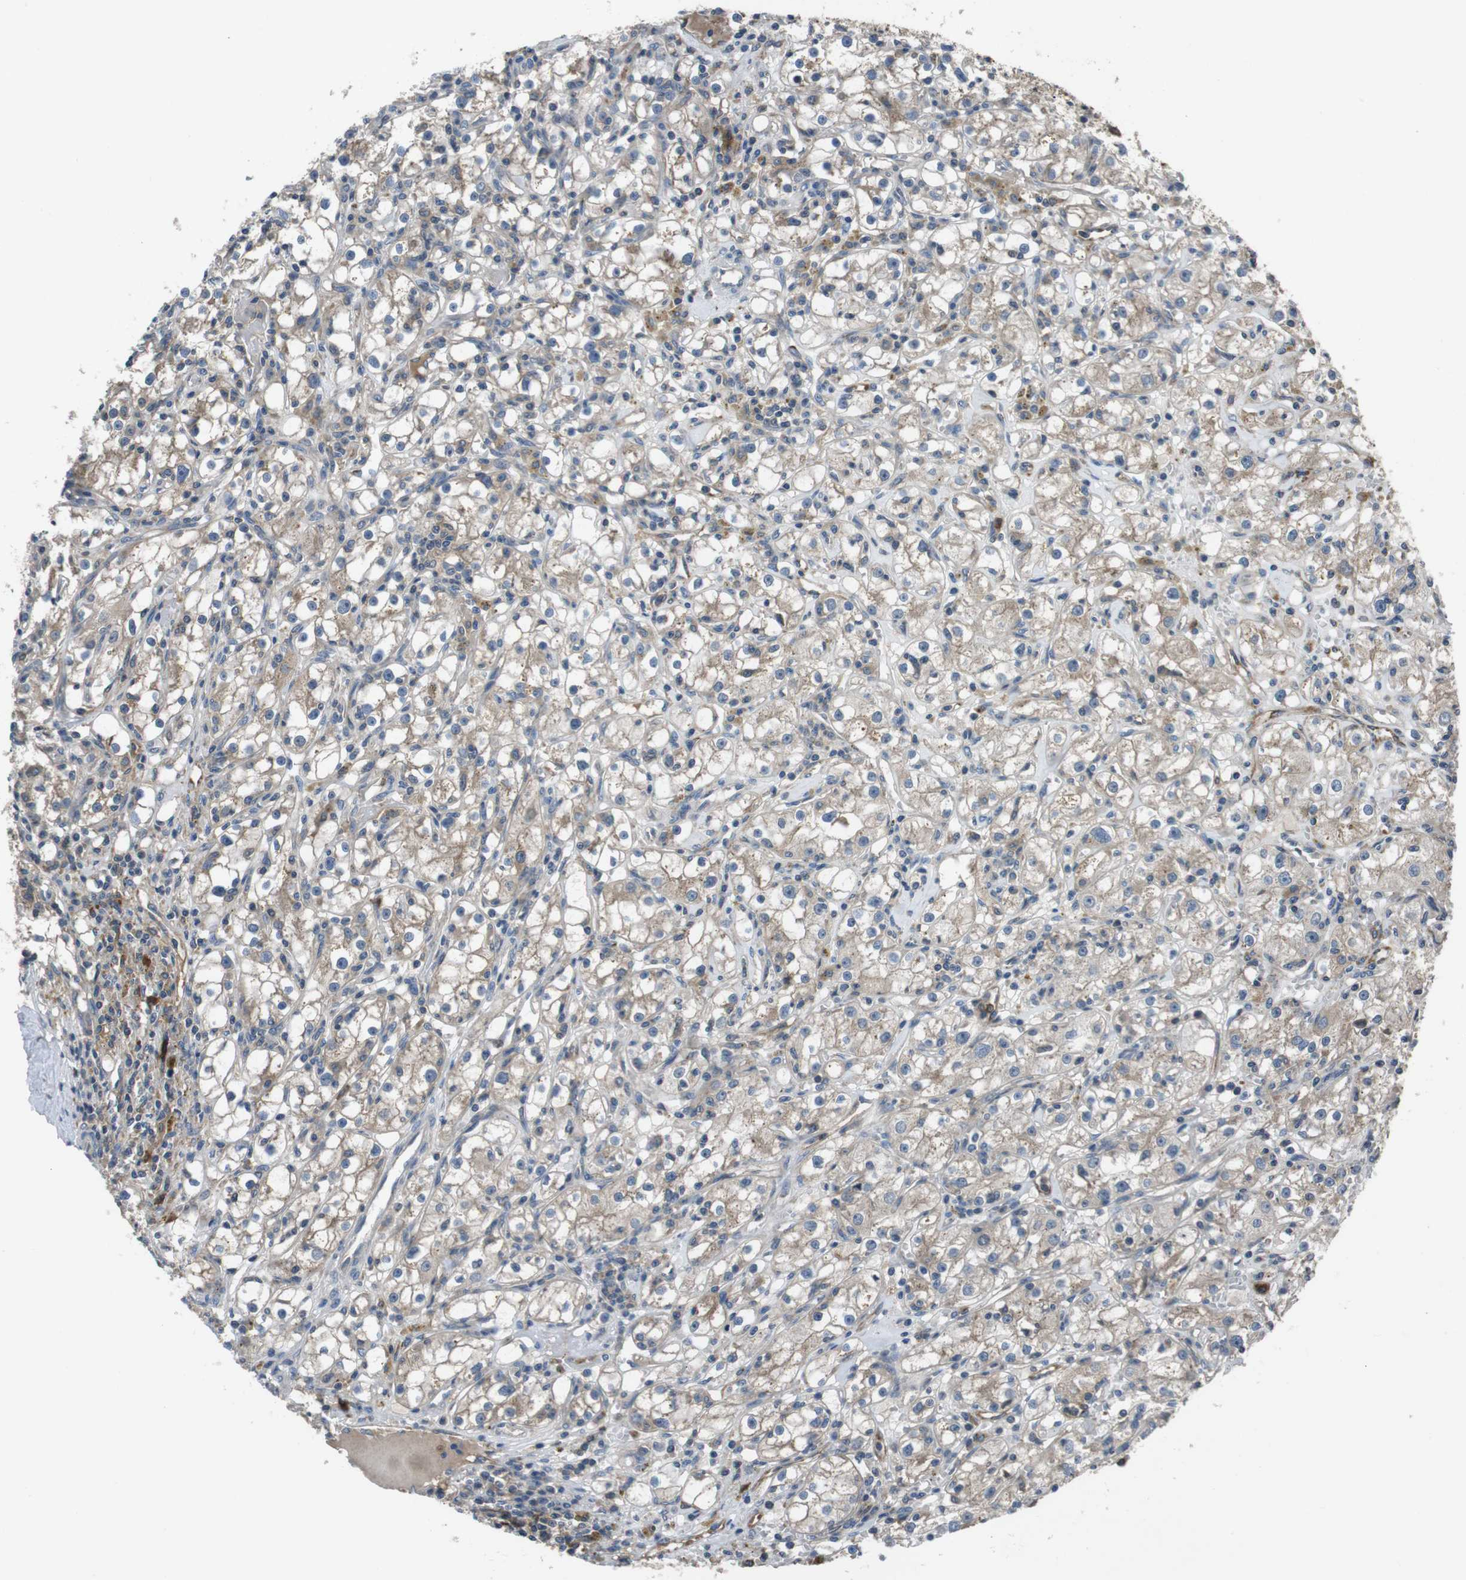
{"staining": {"intensity": "weak", "quantity": "<25%", "location": "cytoplasmic/membranous"}, "tissue": "renal cancer", "cell_type": "Tumor cells", "image_type": "cancer", "snomed": [{"axis": "morphology", "description": "Adenocarcinoma, NOS"}, {"axis": "topography", "description": "Kidney"}], "caption": "Photomicrograph shows no significant protein expression in tumor cells of renal cancer (adenocarcinoma).", "gene": "SLC22A23", "patient": {"sex": "male", "age": 56}}